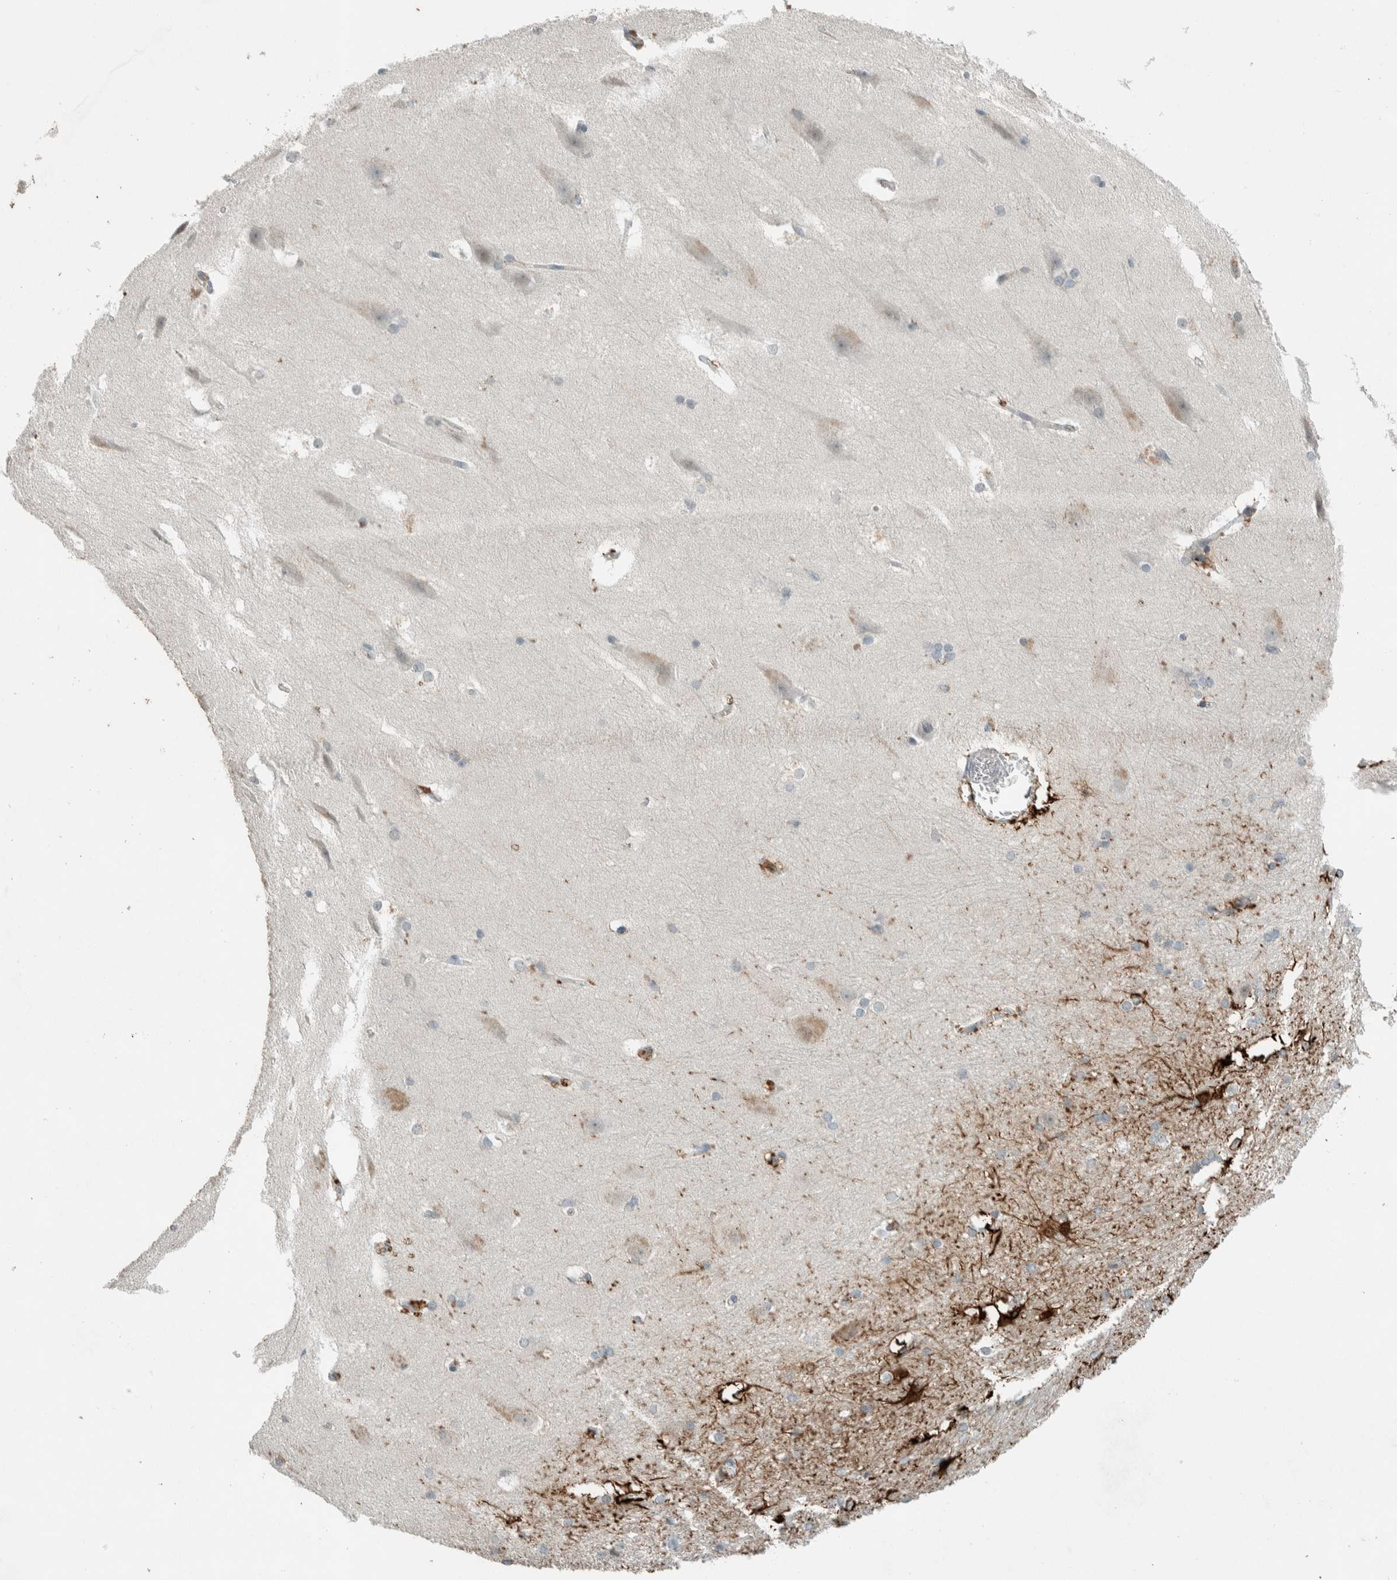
{"staining": {"intensity": "weak", "quantity": "<25%", "location": "cytoplasmic/membranous"}, "tissue": "hippocampus", "cell_type": "Glial cells", "image_type": "normal", "snomed": [{"axis": "morphology", "description": "Normal tissue, NOS"}, {"axis": "topography", "description": "Hippocampus"}], "caption": "A histopathology image of hippocampus stained for a protein demonstrates no brown staining in glial cells. (IHC, brightfield microscopy, high magnification).", "gene": "CERCAM", "patient": {"sex": "female", "age": 19}}